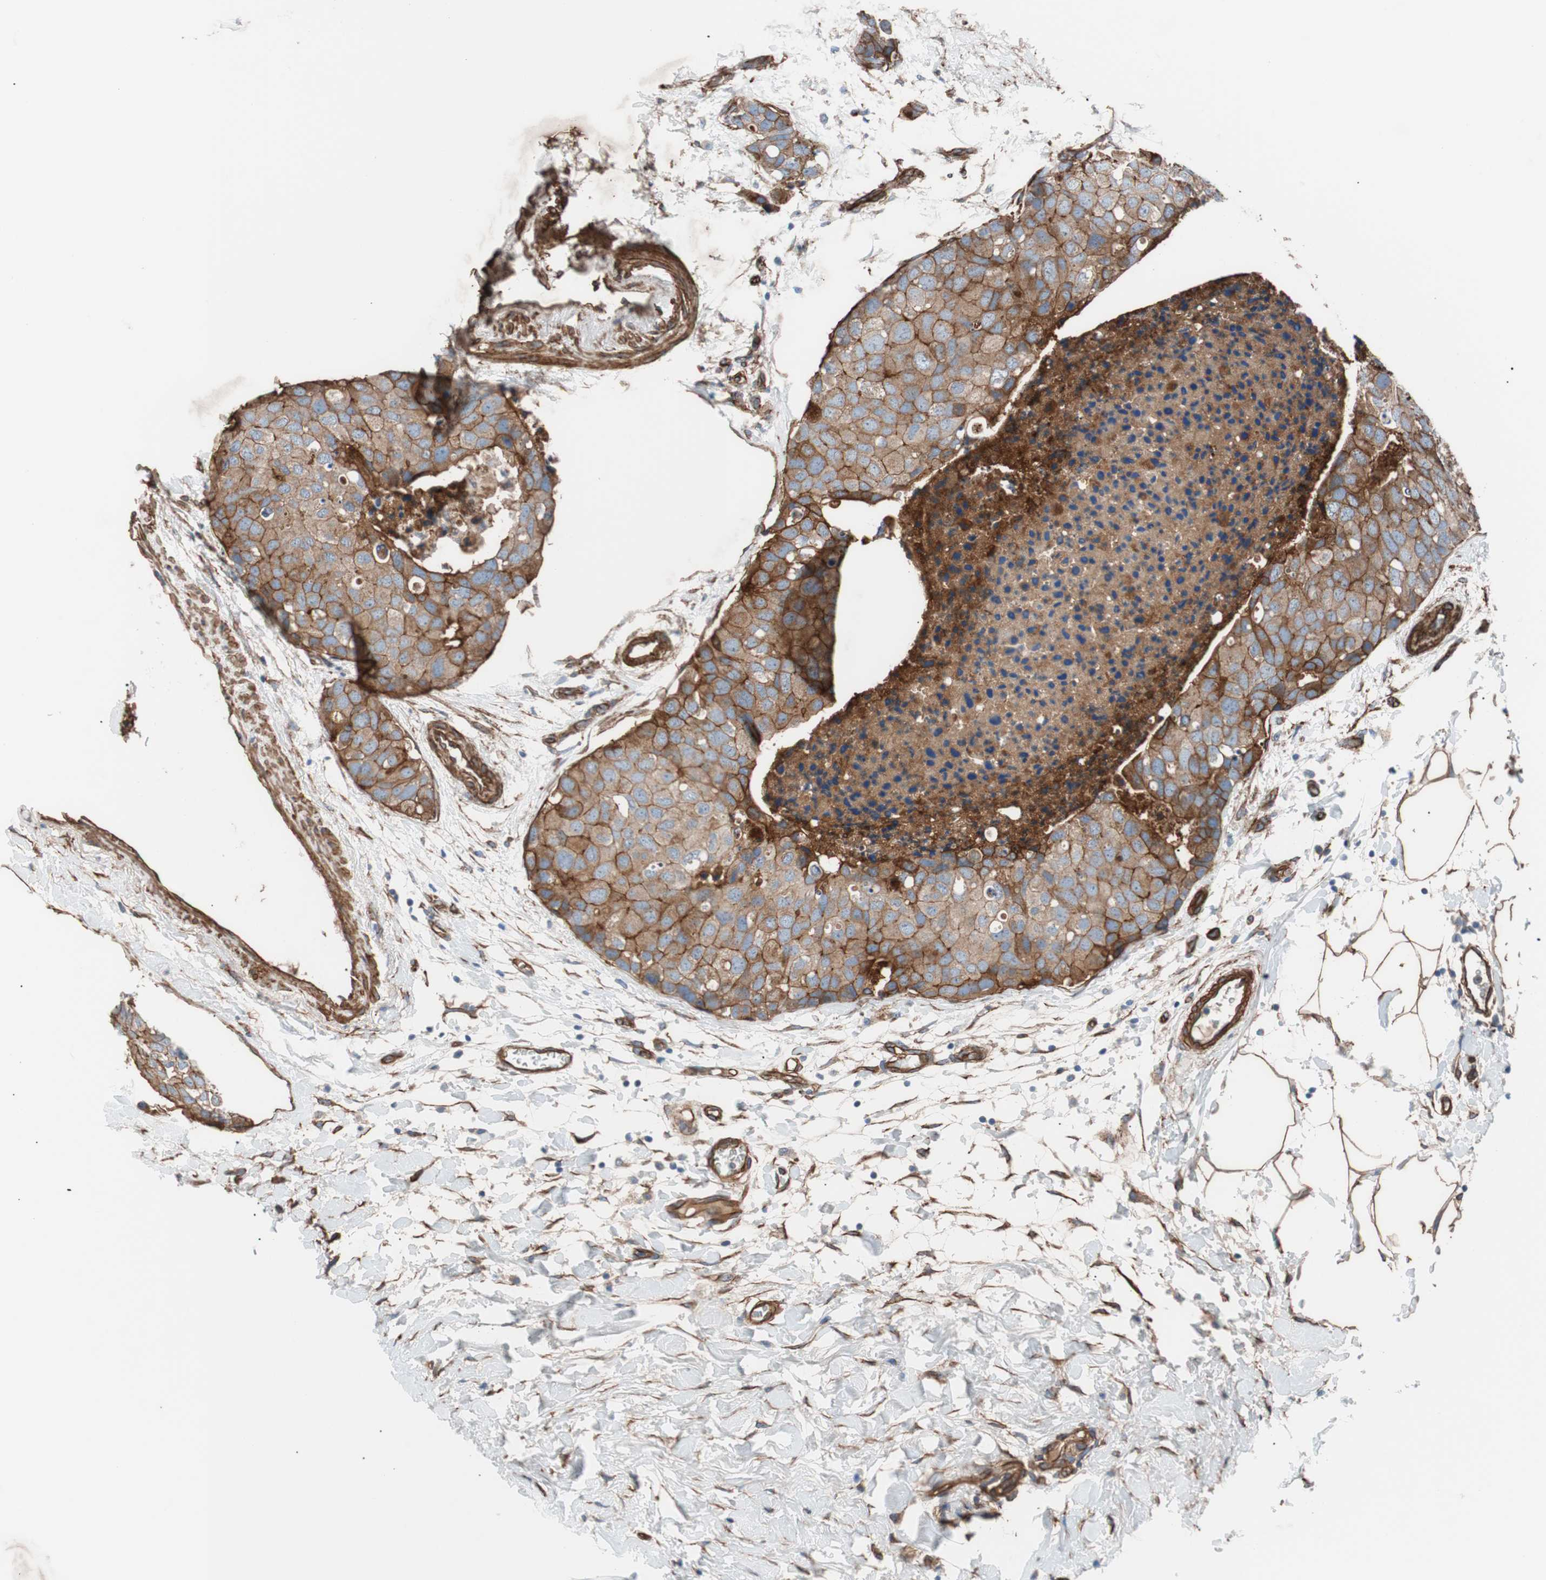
{"staining": {"intensity": "moderate", "quantity": ">75%", "location": "cytoplasmic/membranous"}, "tissue": "breast cancer", "cell_type": "Tumor cells", "image_type": "cancer", "snomed": [{"axis": "morphology", "description": "Normal tissue, NOS"}, {"axis": "morphology", "description": "Duct carcinoma"}, {"axis": "topography", "description": "Breast"}], "caption": "The image demonstrates immunohistochemical staining of breast invasive ductal carcinoma. There is moderate cytoplasmic/membranous expression is appreciated in approximately >75% of tumor cells.", "gene": "SPINT1", "patient": {"sex": "female", "age": 50}}